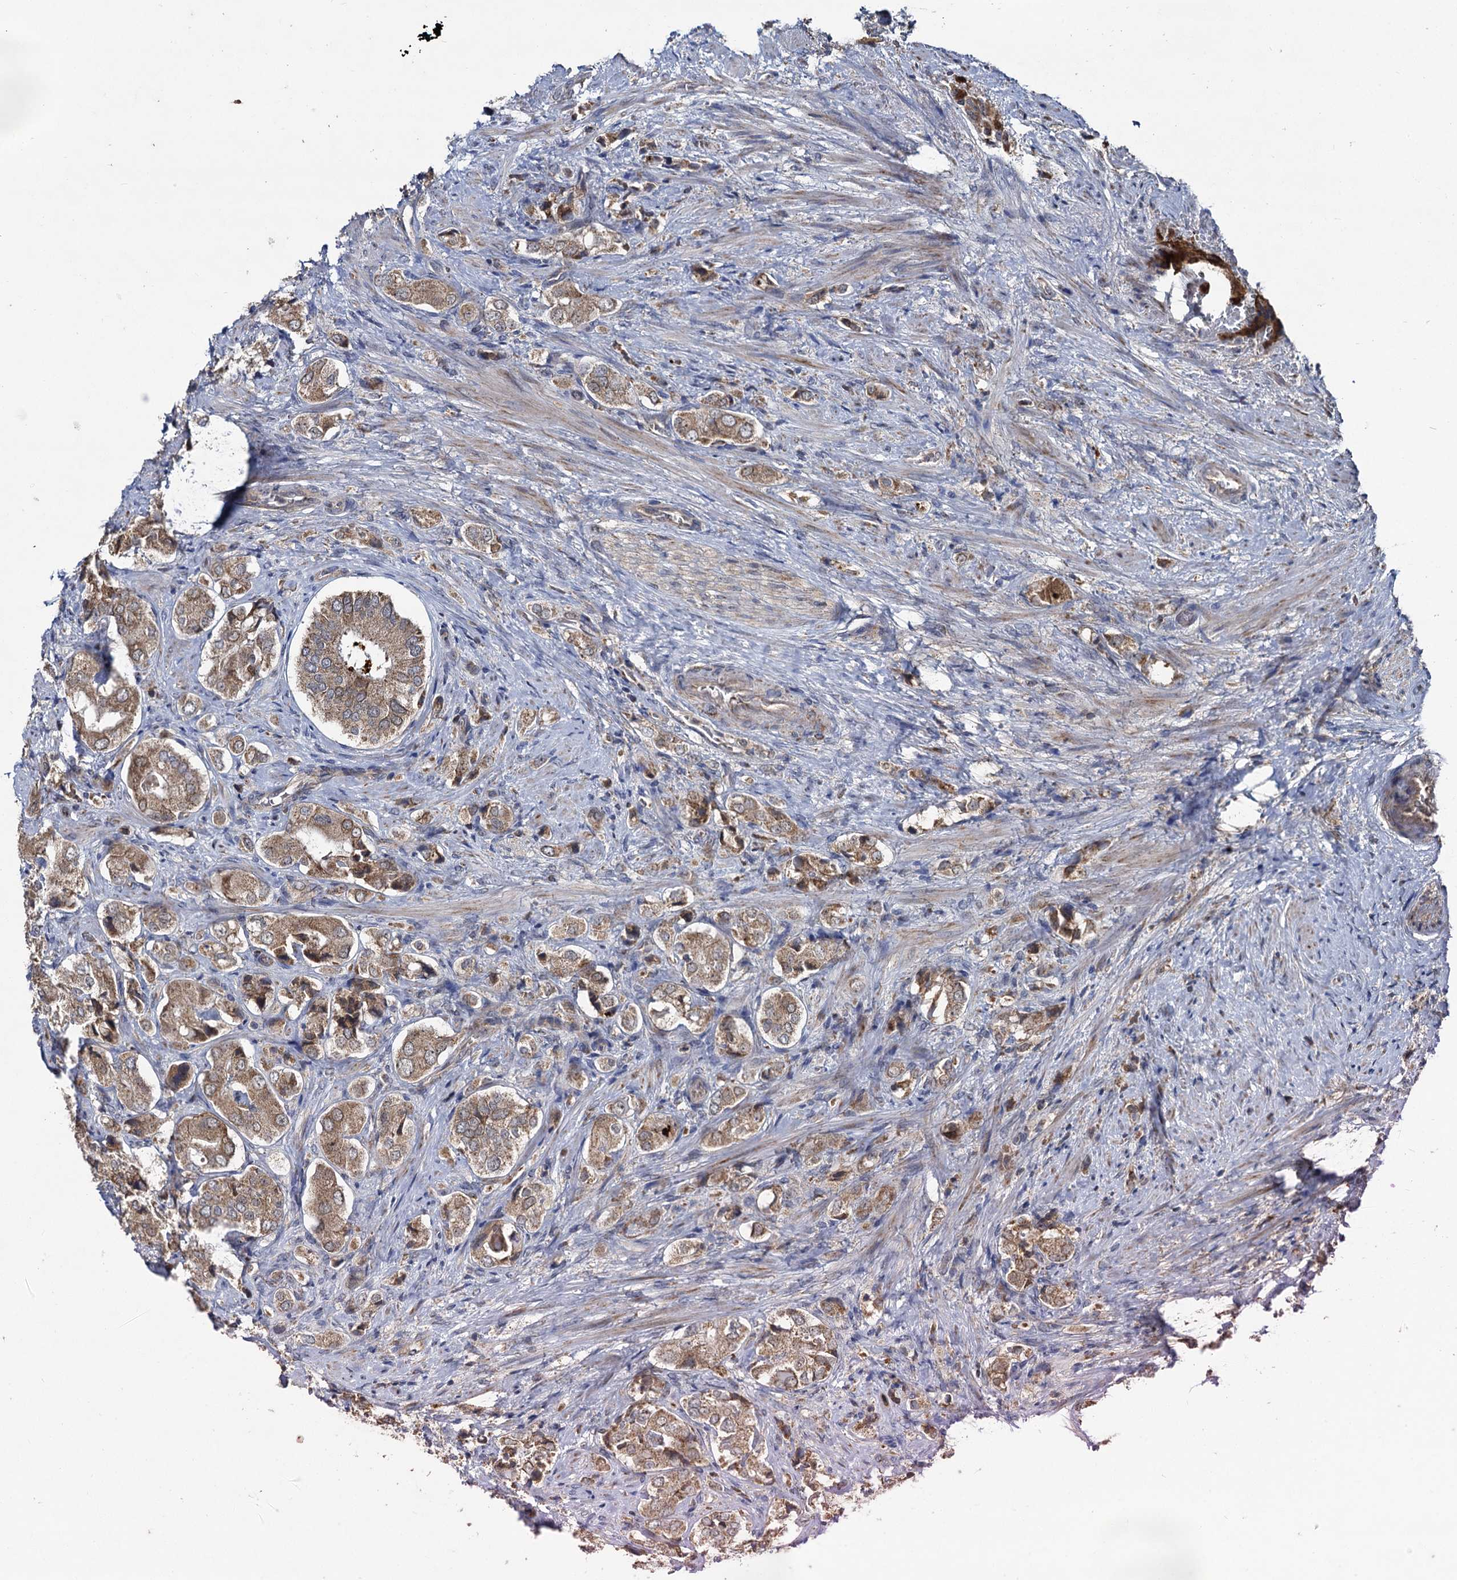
{"staining": {"intensity": "moderate", "quantity": ">75%", "location": "cytoplasmic/membranous"}, "tissue": "prostate cancer", "cell_type": "Tumor cells", "image_type": "cancer", "snomed": [{"axis": "morphology", "description": "Adenocarcinoma, High grade"}, {"axis": "topography", "description": "Prostate"}], "caption": "Protein staining shows moderate cytoplasmic/membranous staining in approximately >75% of tumor cells in prostate cancer (adenocarcinoma (high-grade)).", "gene": "METTL4", "patient": {"sex": "male", "age": 65}}